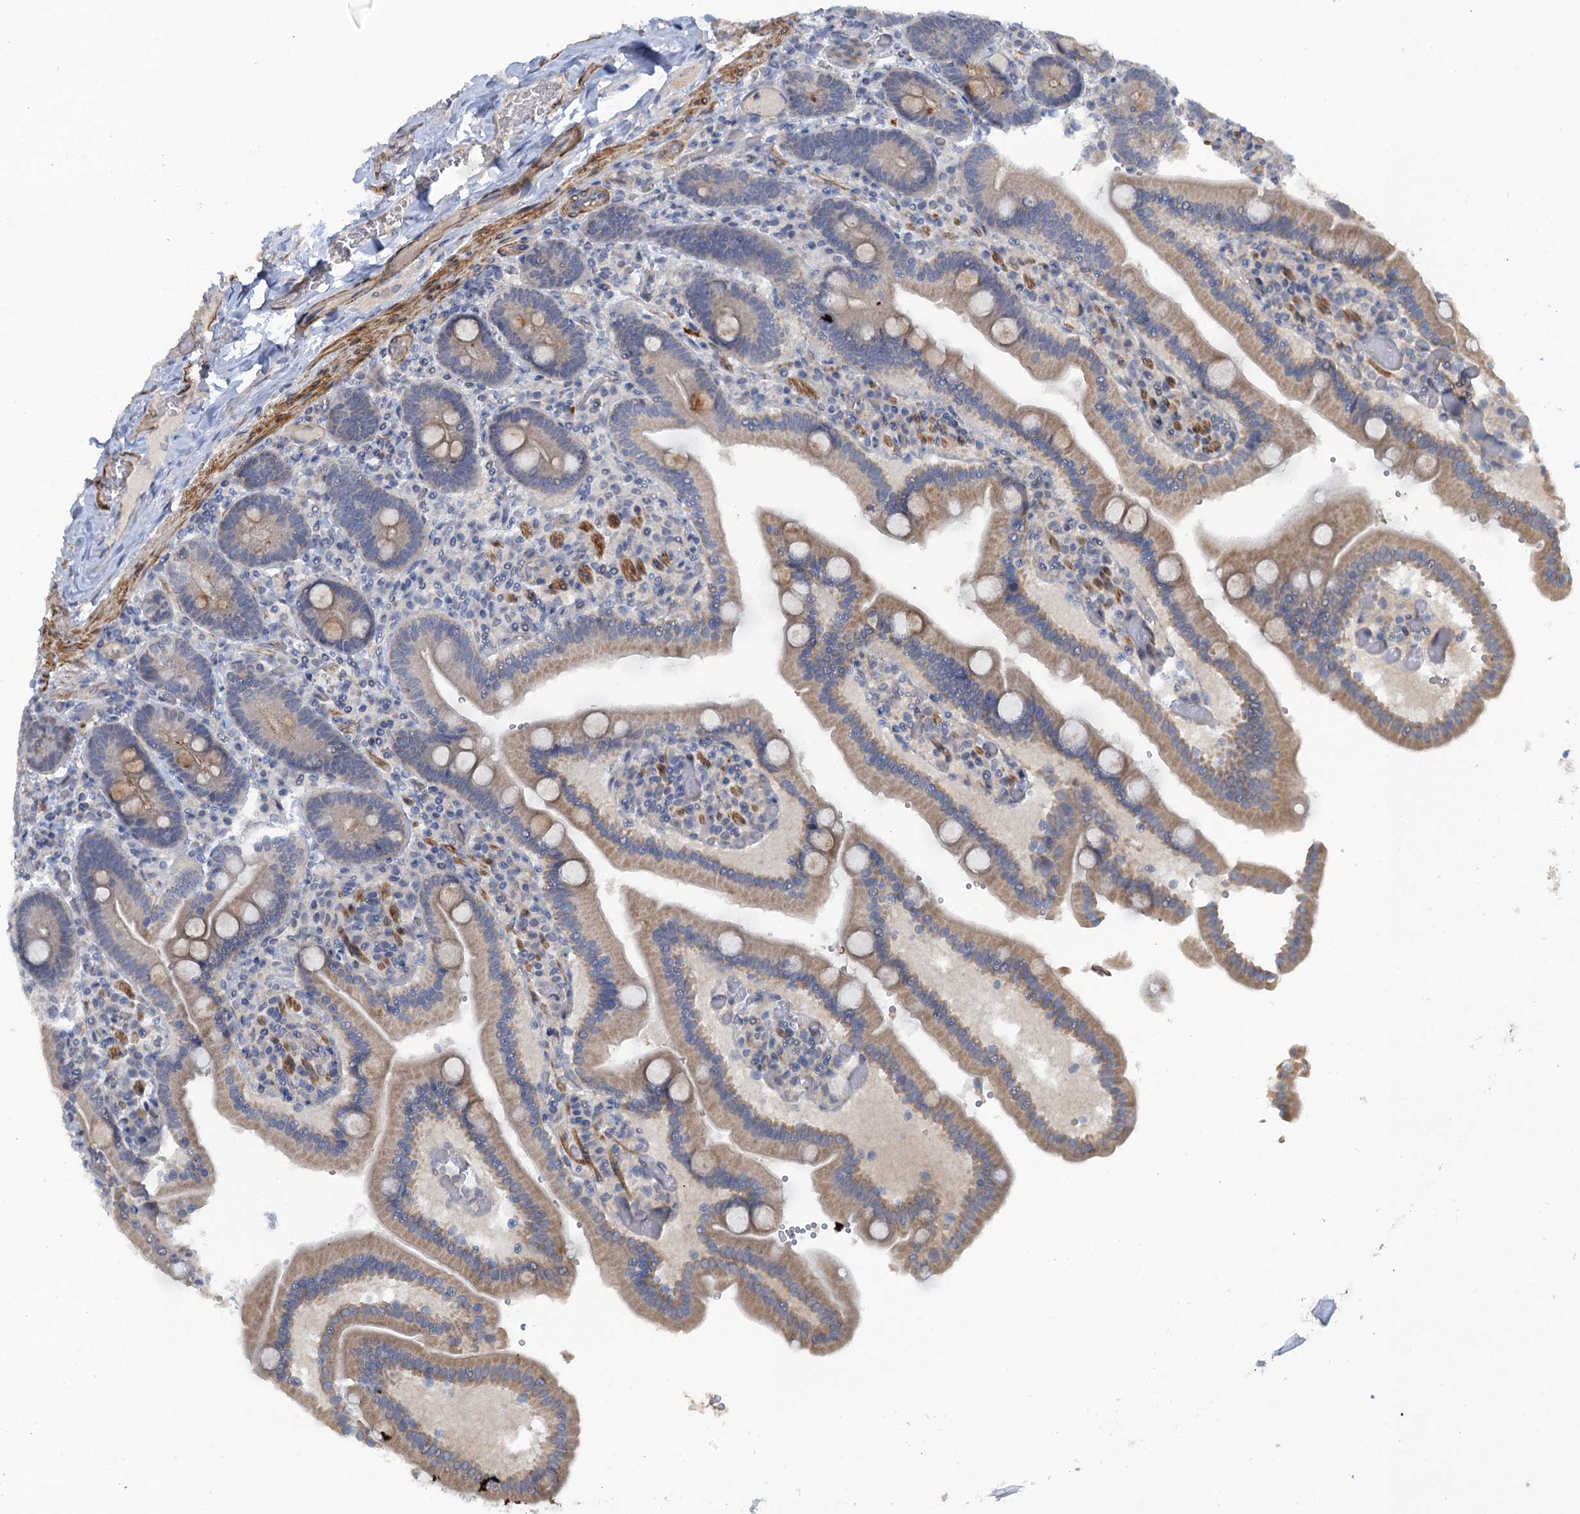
{"staining": {"intensity": "weak", "quantity": "25%-75%", "location": "cytoplasmic/membranous"}, "tissue": "duodenum", "cell_type": "Glandular cells", "image_type": "normal", "snomed": [{"axis": "morphology", "description": "Normal tissue, NOS"}, {"axis": "topography", "description": "Duodenum"}], "caption": "Immunohistochemistry (IHC) micrograph of benign duodenum stained for a protein (brown), which exhibits low levels of weak cytoplasmic/membranous expression in approximately 25%-75% of glandular cells.", "gene": "MYO16", "patient": {"sex": "female", "age": 62}}